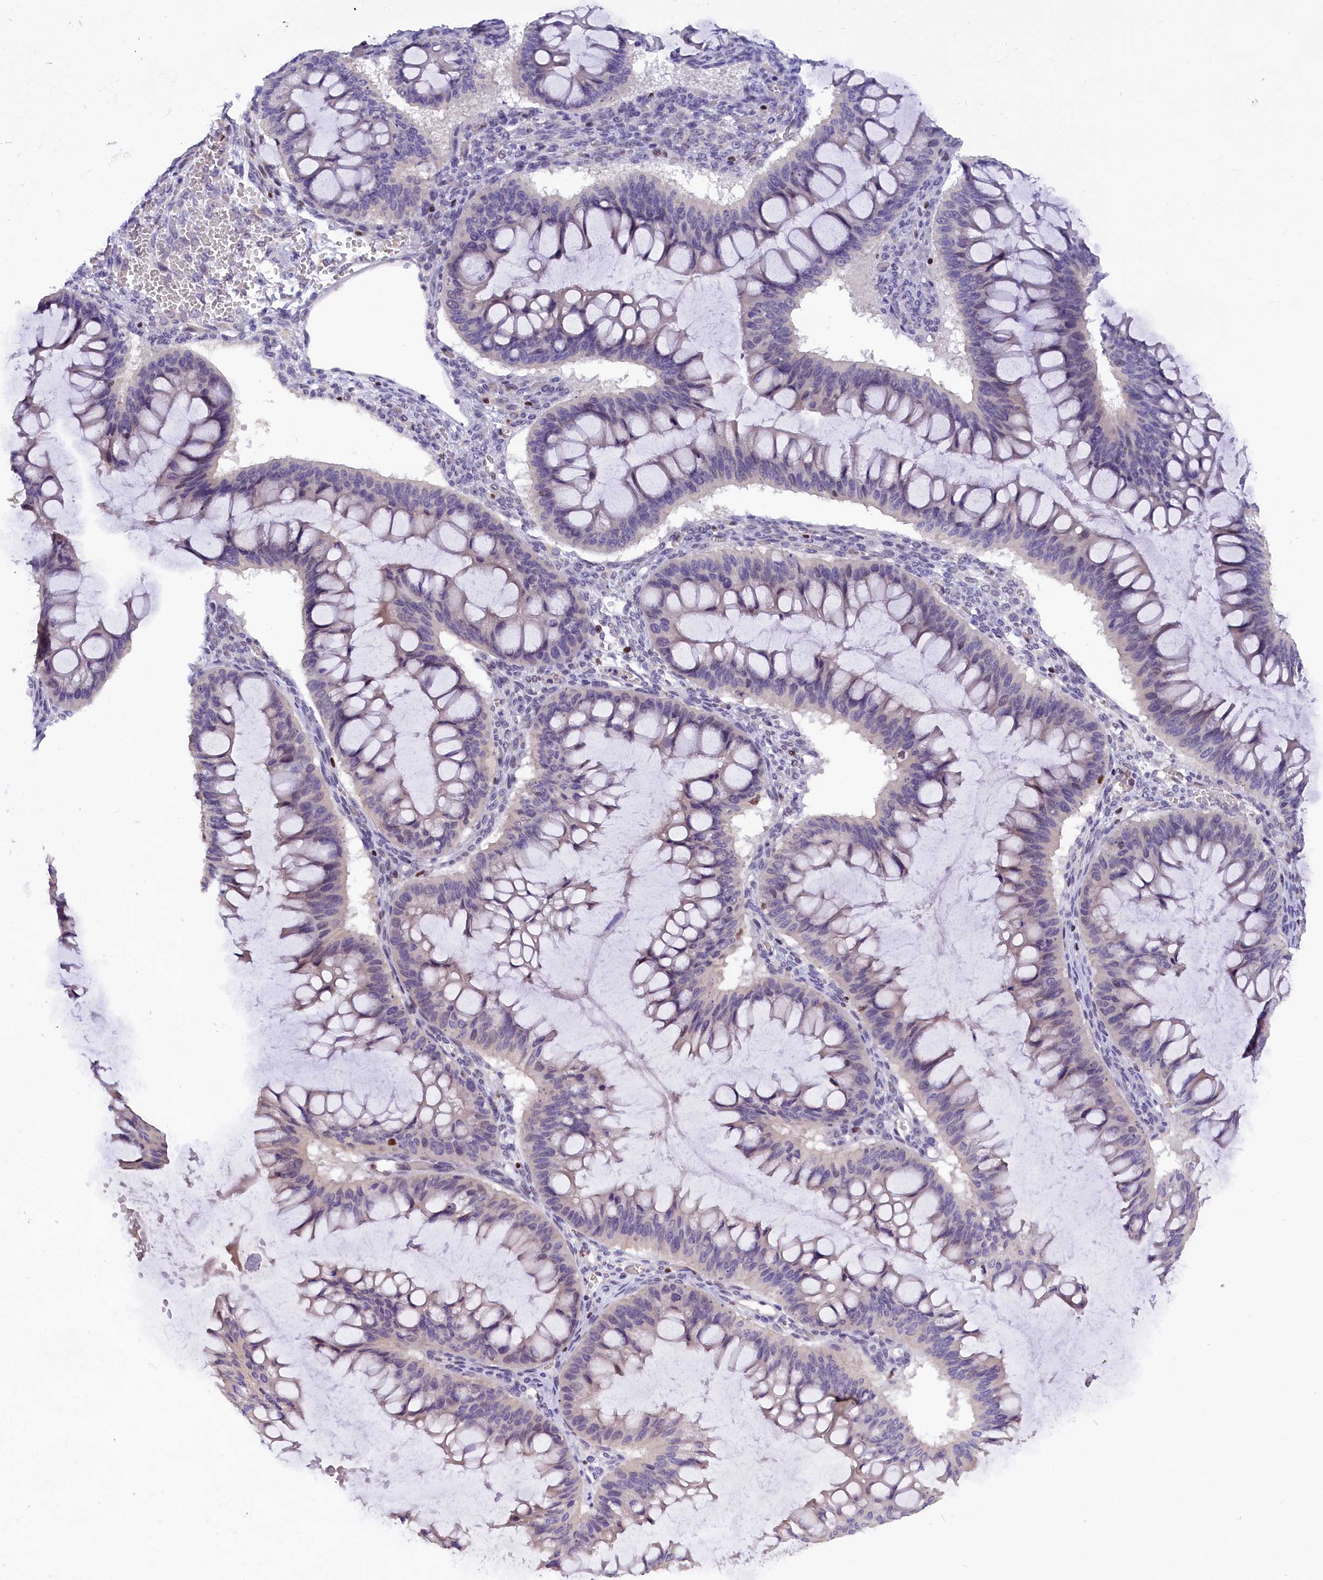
{"staining": {"intensity": "negative", "quantity": "none", "location": "none"}, "tissue": "ovarian cancer", "cell_type": "Tumor cells", "image_type": "cancer", "snomed": [{"axis": "morphology", "description": "Cystadenocarcinoma, mucinous, NOS"}, {"axis": "topography", "description": "Ovary"}], "caption": "IHC histopathology image of ovarian cancer stained for a protein (brown), which reveals no expression in tumor cells.", "gene": "BTBD9", "patient": {"sex": "female", "age": 73}}